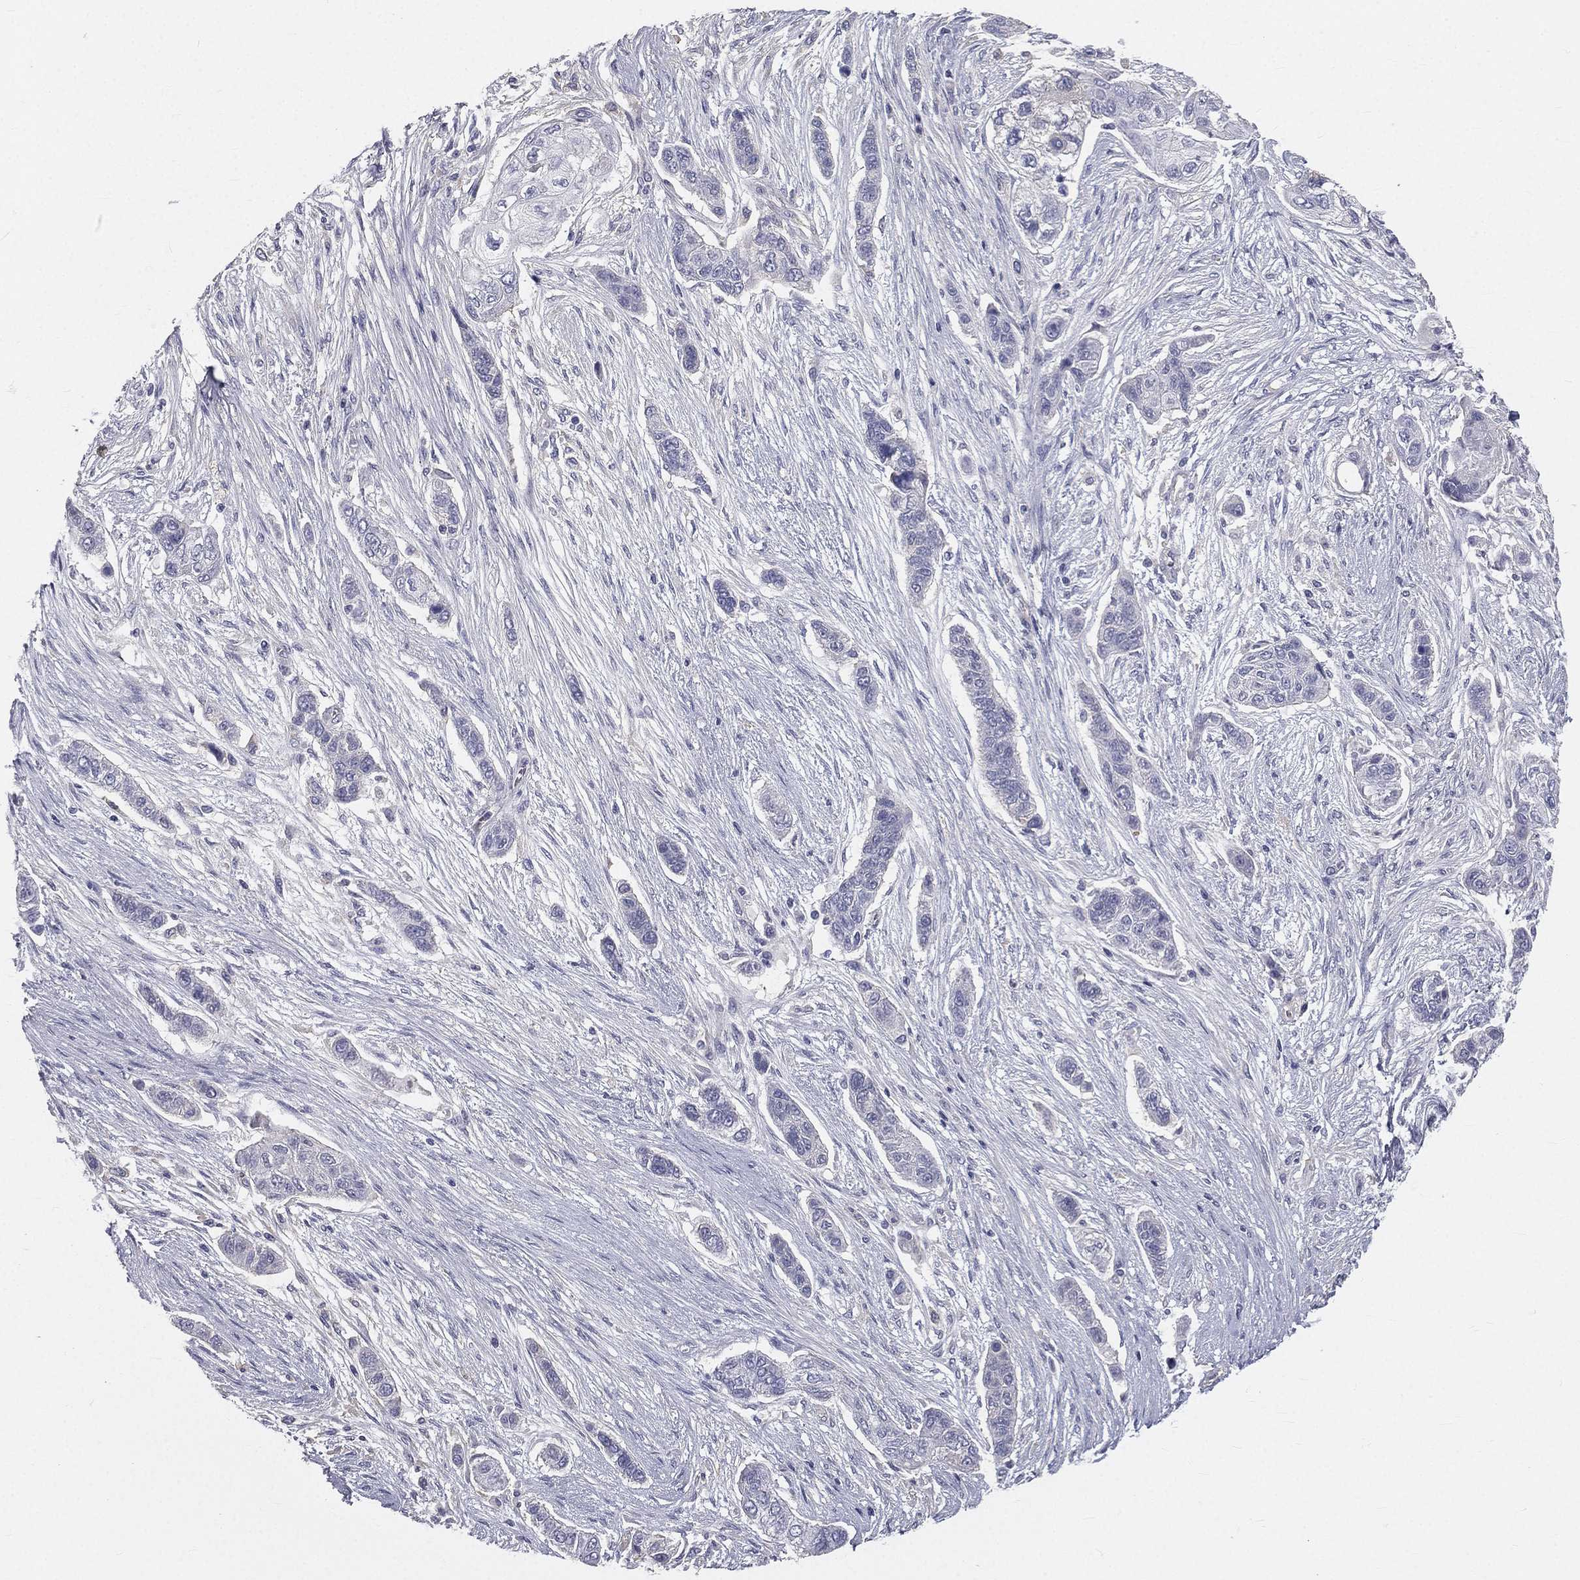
{"staining": {"intensity": "negative", "quantity": "none", "location": "none"}, "tissue": "lung cancer", "cell_type": "Tumor cells", "image_type": "cancer", "snomed": [{"axis": "morphology", "description": "Squamous cell carcinoma, NOS"}, {"axis": "topography", "description": "Lung"}], "caption": "Lung squamous cell carcinoma was stained to show a protein in brown. There is no significant positivity in tumor cells. The staining is performed using DAB brown chromogen with nuclei counter-stained in using hematoxylin.", "gene": "MUC13", "patient": {"sex": "male", "age": 69}}